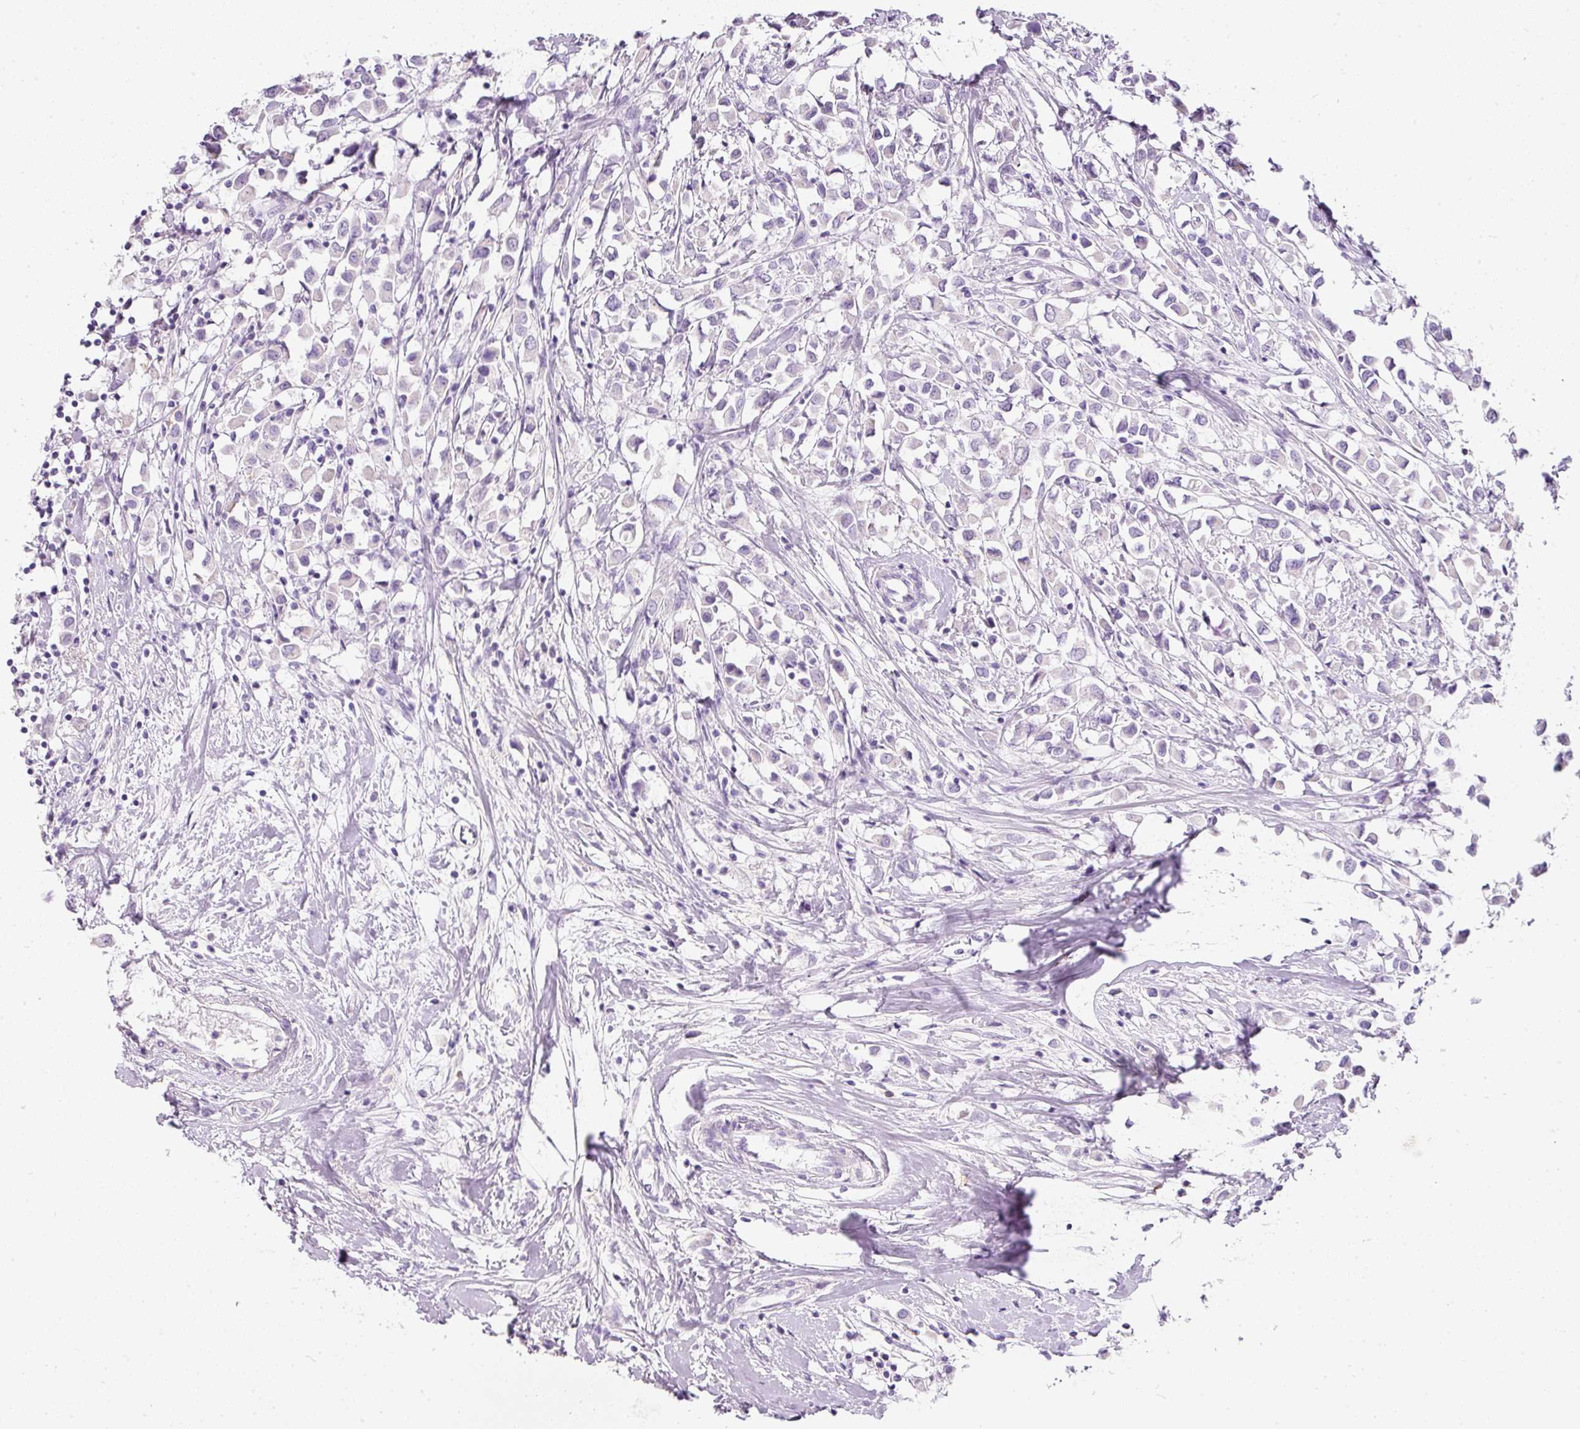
{"staining": {"intensity": "negative", "quantity": "none", "location": "none"}, "tissue": "breast cancer", "cell_type": "Tumor cells", "image_type": "cancer", "snomed": [{"axis": "morphology", "description": "Duct carcinoma"}, {"axis": "topography", "description": "Breast"}], "caption": "DAB immunohistochemical staining of human breast infiltrating ductal carcinoma reveals no significant expression in tumor cells. Nuclei are stained in blue.", "gene": "DNM1", "patient": {"sex": "female", "age": 61}}